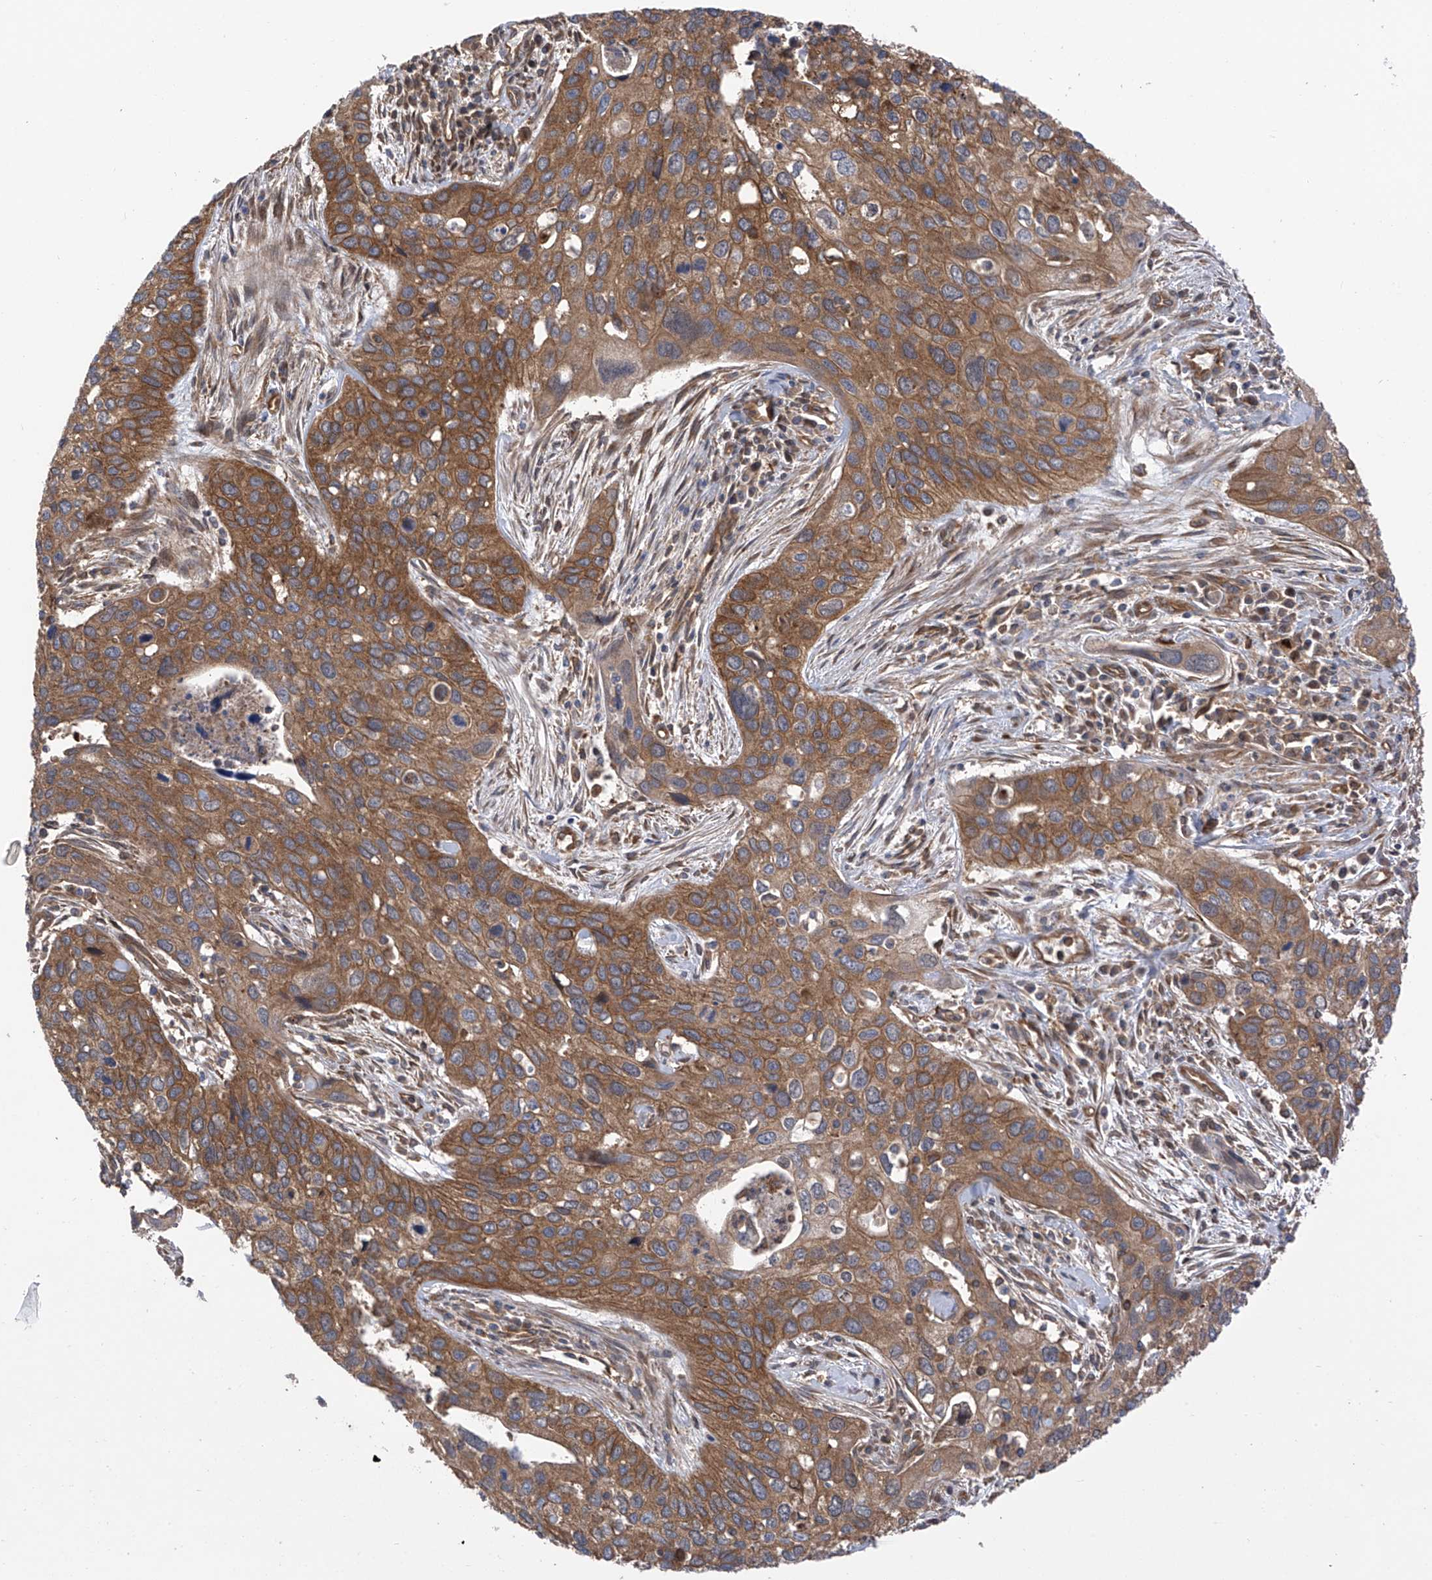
{"staining": {"intensity": "moderate", "quantity": ">75%", "location": "cytoplasmic/membranous"}, "tissue": "cervical cancer", "cell_type": "Tumor cells", "image_type": "cancer", "snomed": [{"axis": "morphology", "description": "Squamous cell carcinoma, NOS"}, {"axis": "topography", "description": "Cervix"}], "caption": "This histopathology image shows immunohistochemistry (IHC) staining of cervical squamous cell carcinoma, with medium moderate cytoplasmic/membranous positivity in approximately >75% of tumor cells.", "gene": "CHPF", "patient": {"sex": "female", "age": 55}}